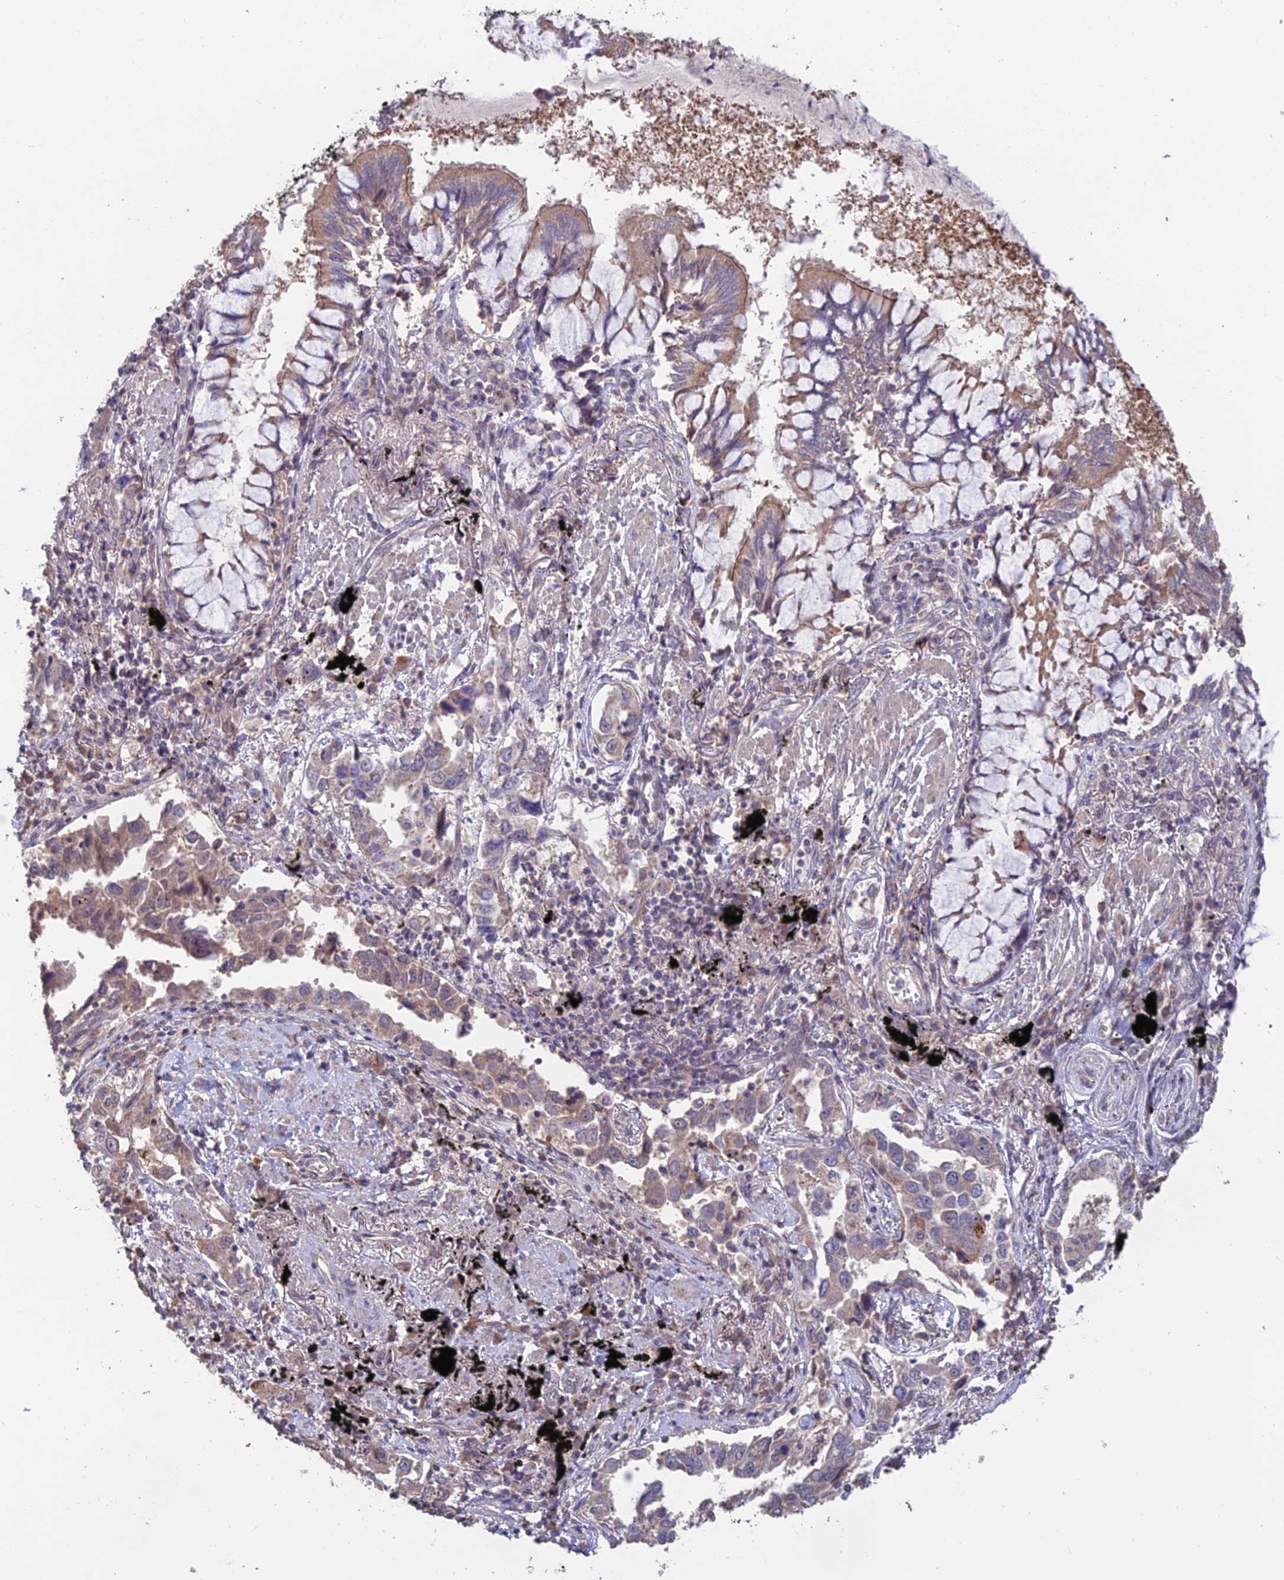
{"staining": {"intensity": "weak", "quantity": ">75%", "location": "cytoplasmic/membranous"}, "tissue": "lung cancer", "cell_type": "Tumor cells", "image_type": "cancer", "snomed": [{"axis": "morphology", "description": "Adenocarcinoma, NOS"}, {"axis": "topography", "description": "Lung"}], "caption": "High-magnification brightfield microscopy of lung adenocarcinoma stained with DAB (3,3'-diaminobenzidine) (brown) and counterstained with hematoxylin (blue). tumor cells exhibit weak cytoplasmic/membranous expression is present in approximately>75% of cells.", "gene": "SHISA5", "patient": {"sex": "male", "age": 67}}